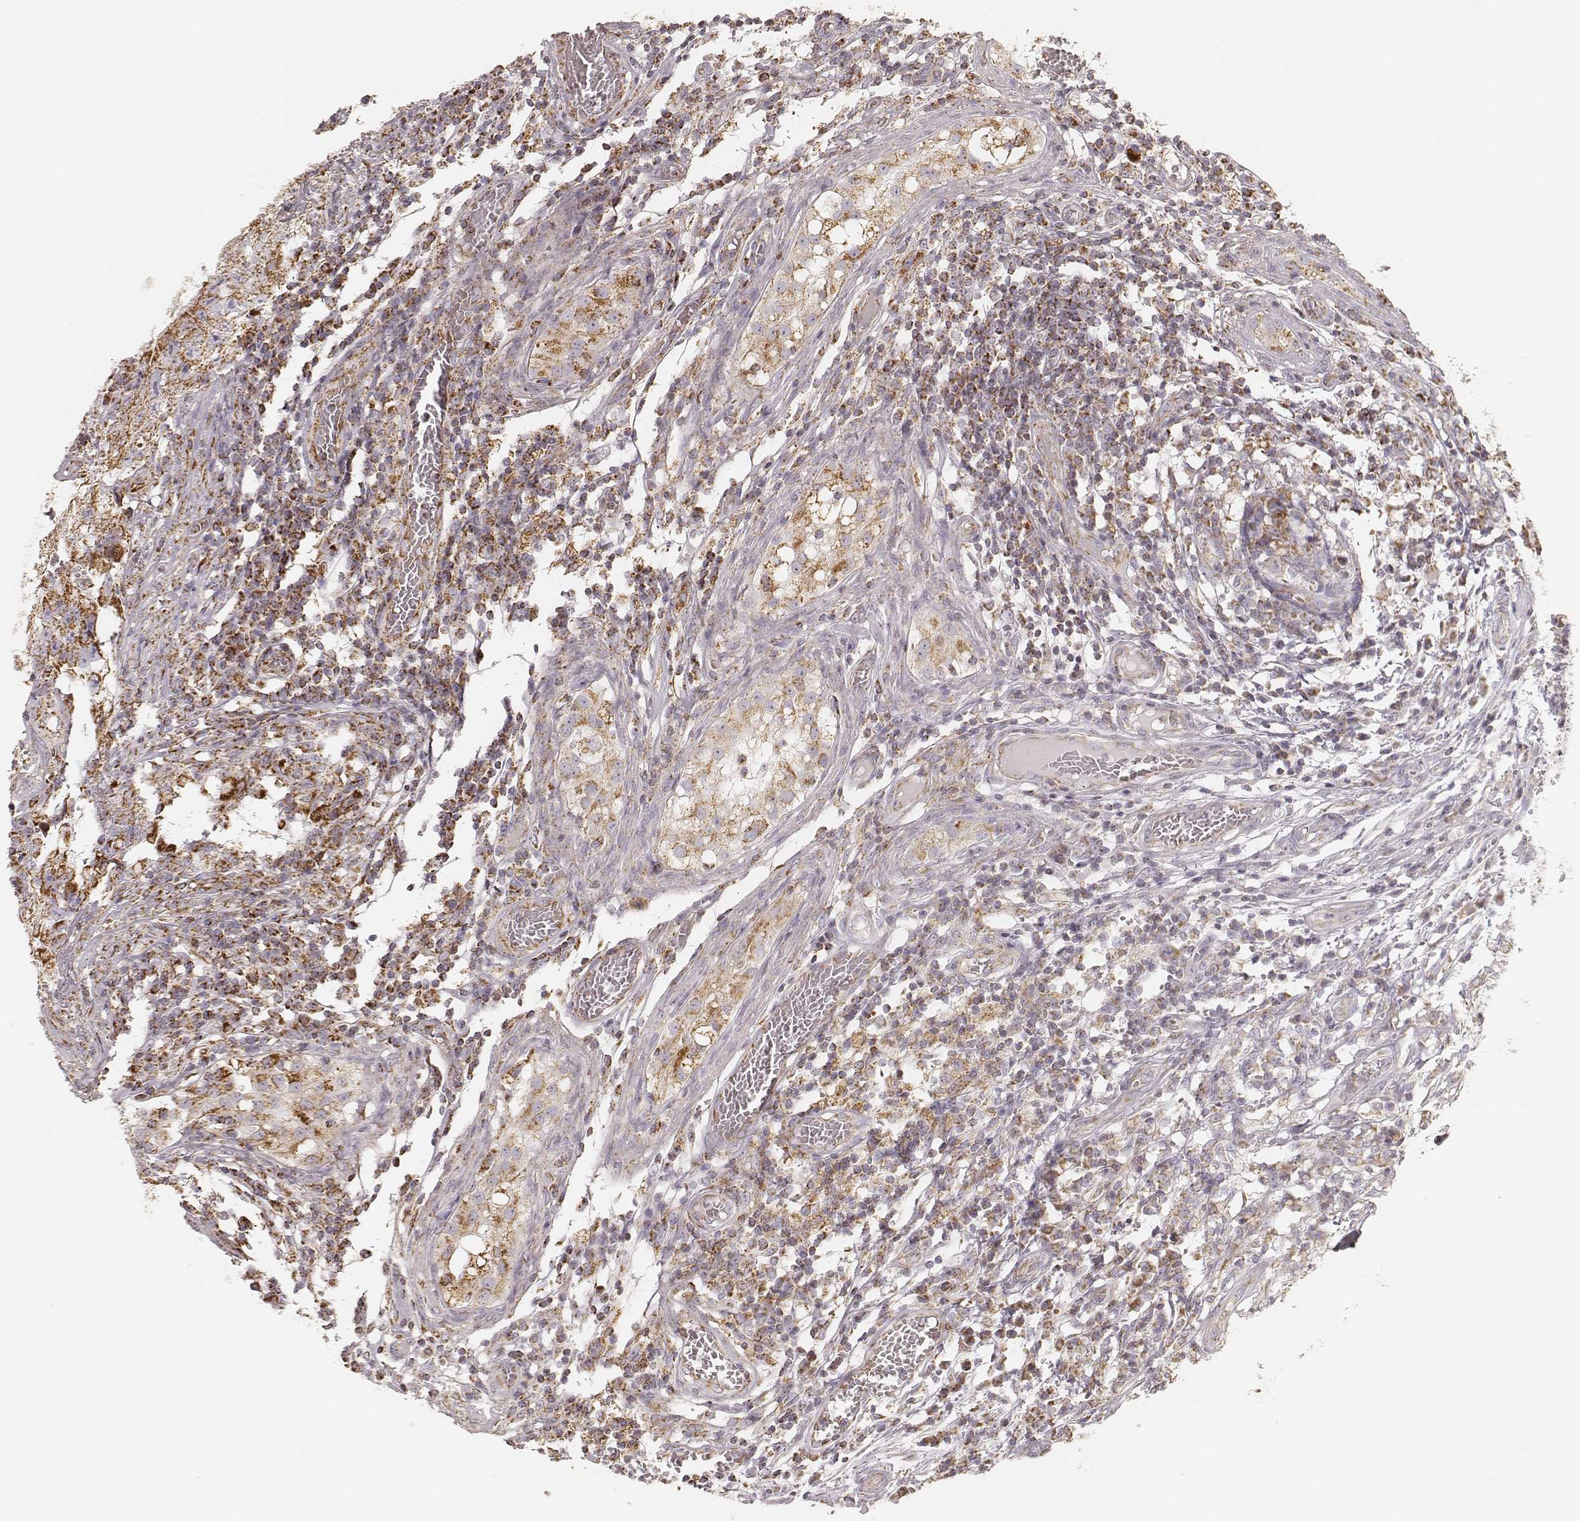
{"staining": {"intensity": "moderate", "quantity": ">75%", "location": "cytoplasmic/membranous"}, "tissue": "testis cancer", "cell_type": "Tumor cells", "image_type": "cancer", "snomed": [{"axis": "morphology", "description": "Carcinoma, Embryonal, NOS"}, {"axis": "topography", "description": "Testis"}], "caption": "Brown immunohistochemical staining in testis cancer (embryonal carcinoma) demonstrates moderate cytoplasmic/membranous staining in approximately >75% of tumor cells.", "gene": "CS", "patient": {"sex": "male", "age": 36}}